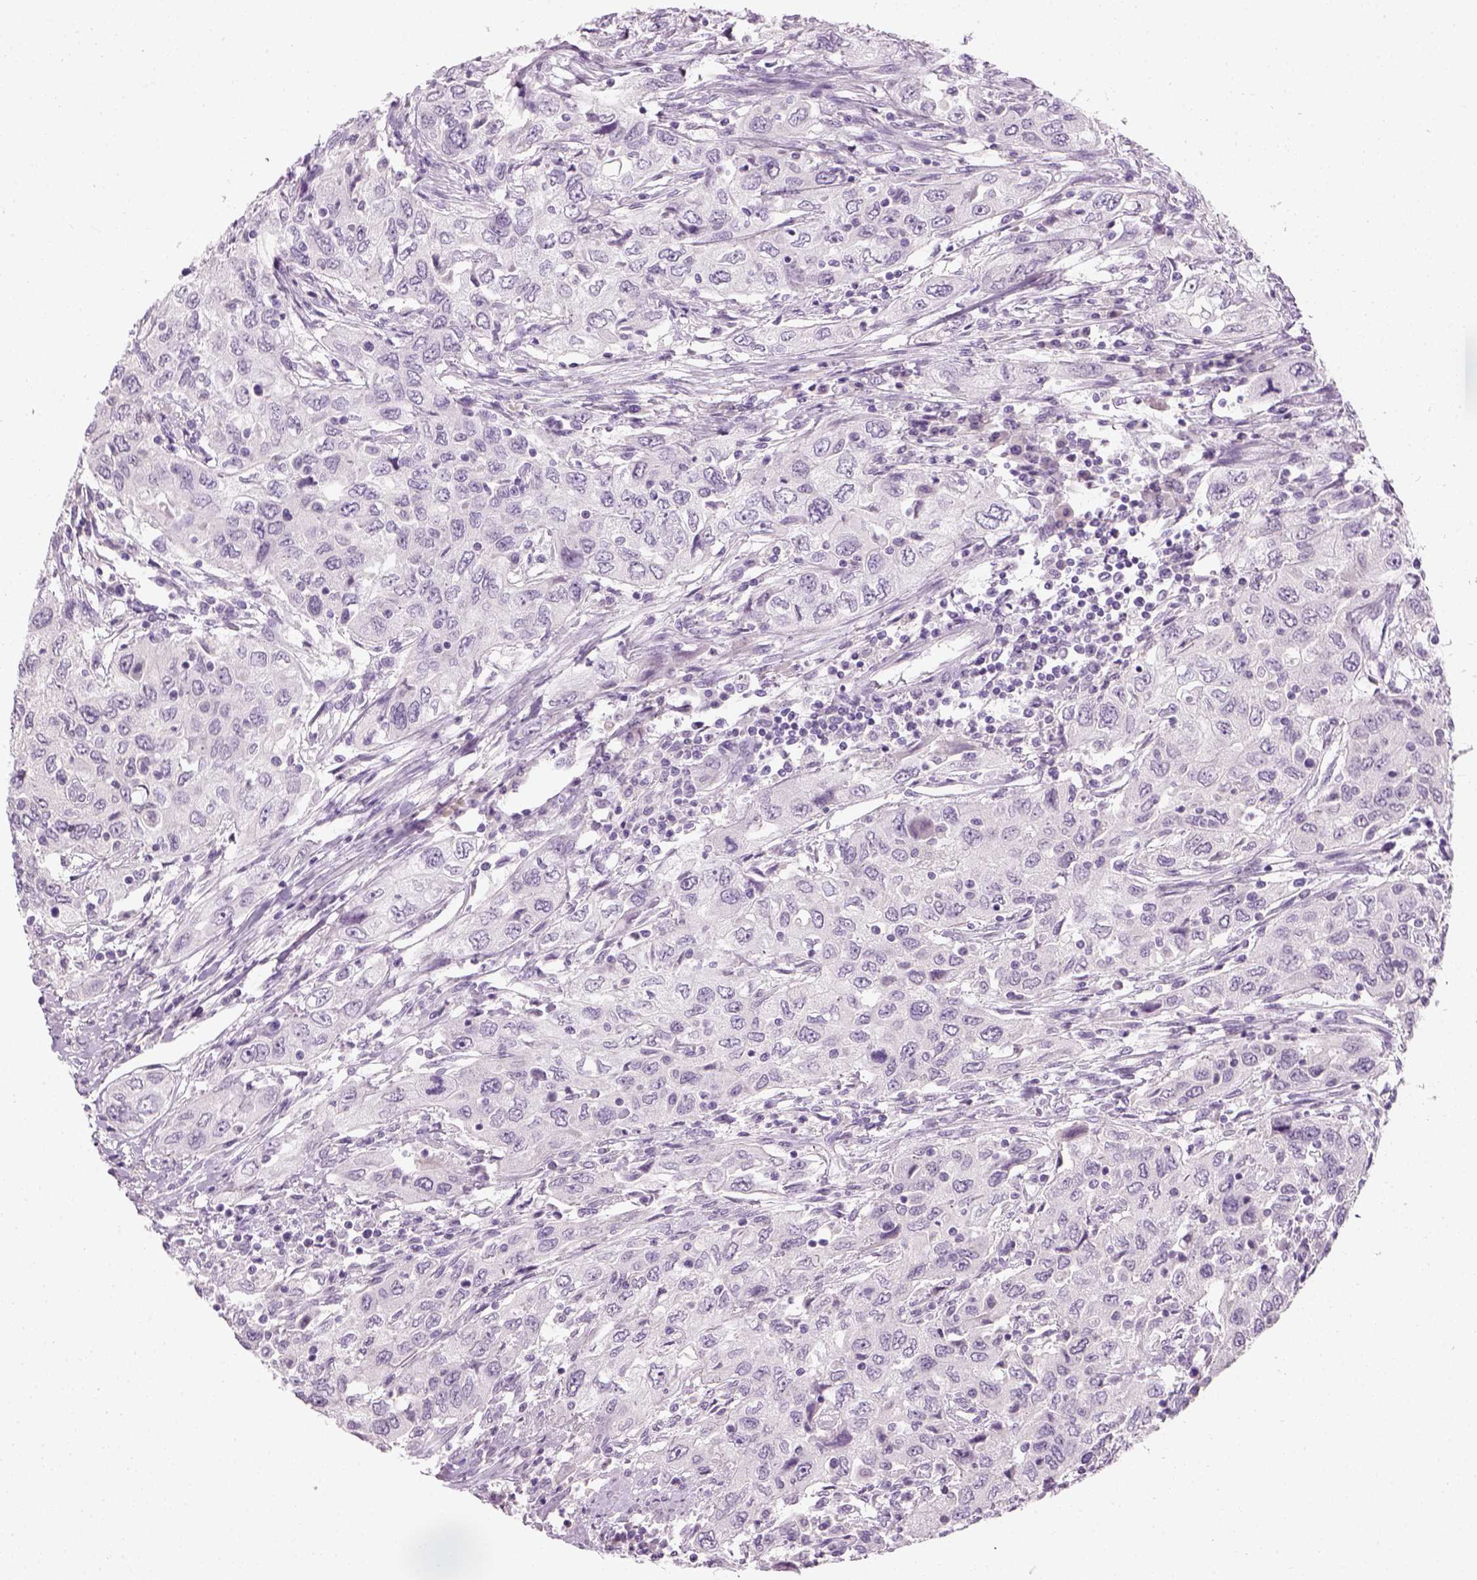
{"staining": {"intensity": "negative", "quantity": "none", "location": "none"}, "tissue": "urothelial cancer", "cell_type": "Tumor cells", "image_type": "cancer", "snomed": [{"axis": "morphology", "description": "Urothelial carcinoma, High grade"}, {"axis": "topography", "description": "Urinary bladder"}], "caption": "The immunohistochemistry image has no significant positivity in tumor cells of urothelial cancer tissue. (Immunohistochemistry (ihc), brightfield microscopy, high magnification).", "gene": "TH", "patient": {"sex": "male", "age": 76}}